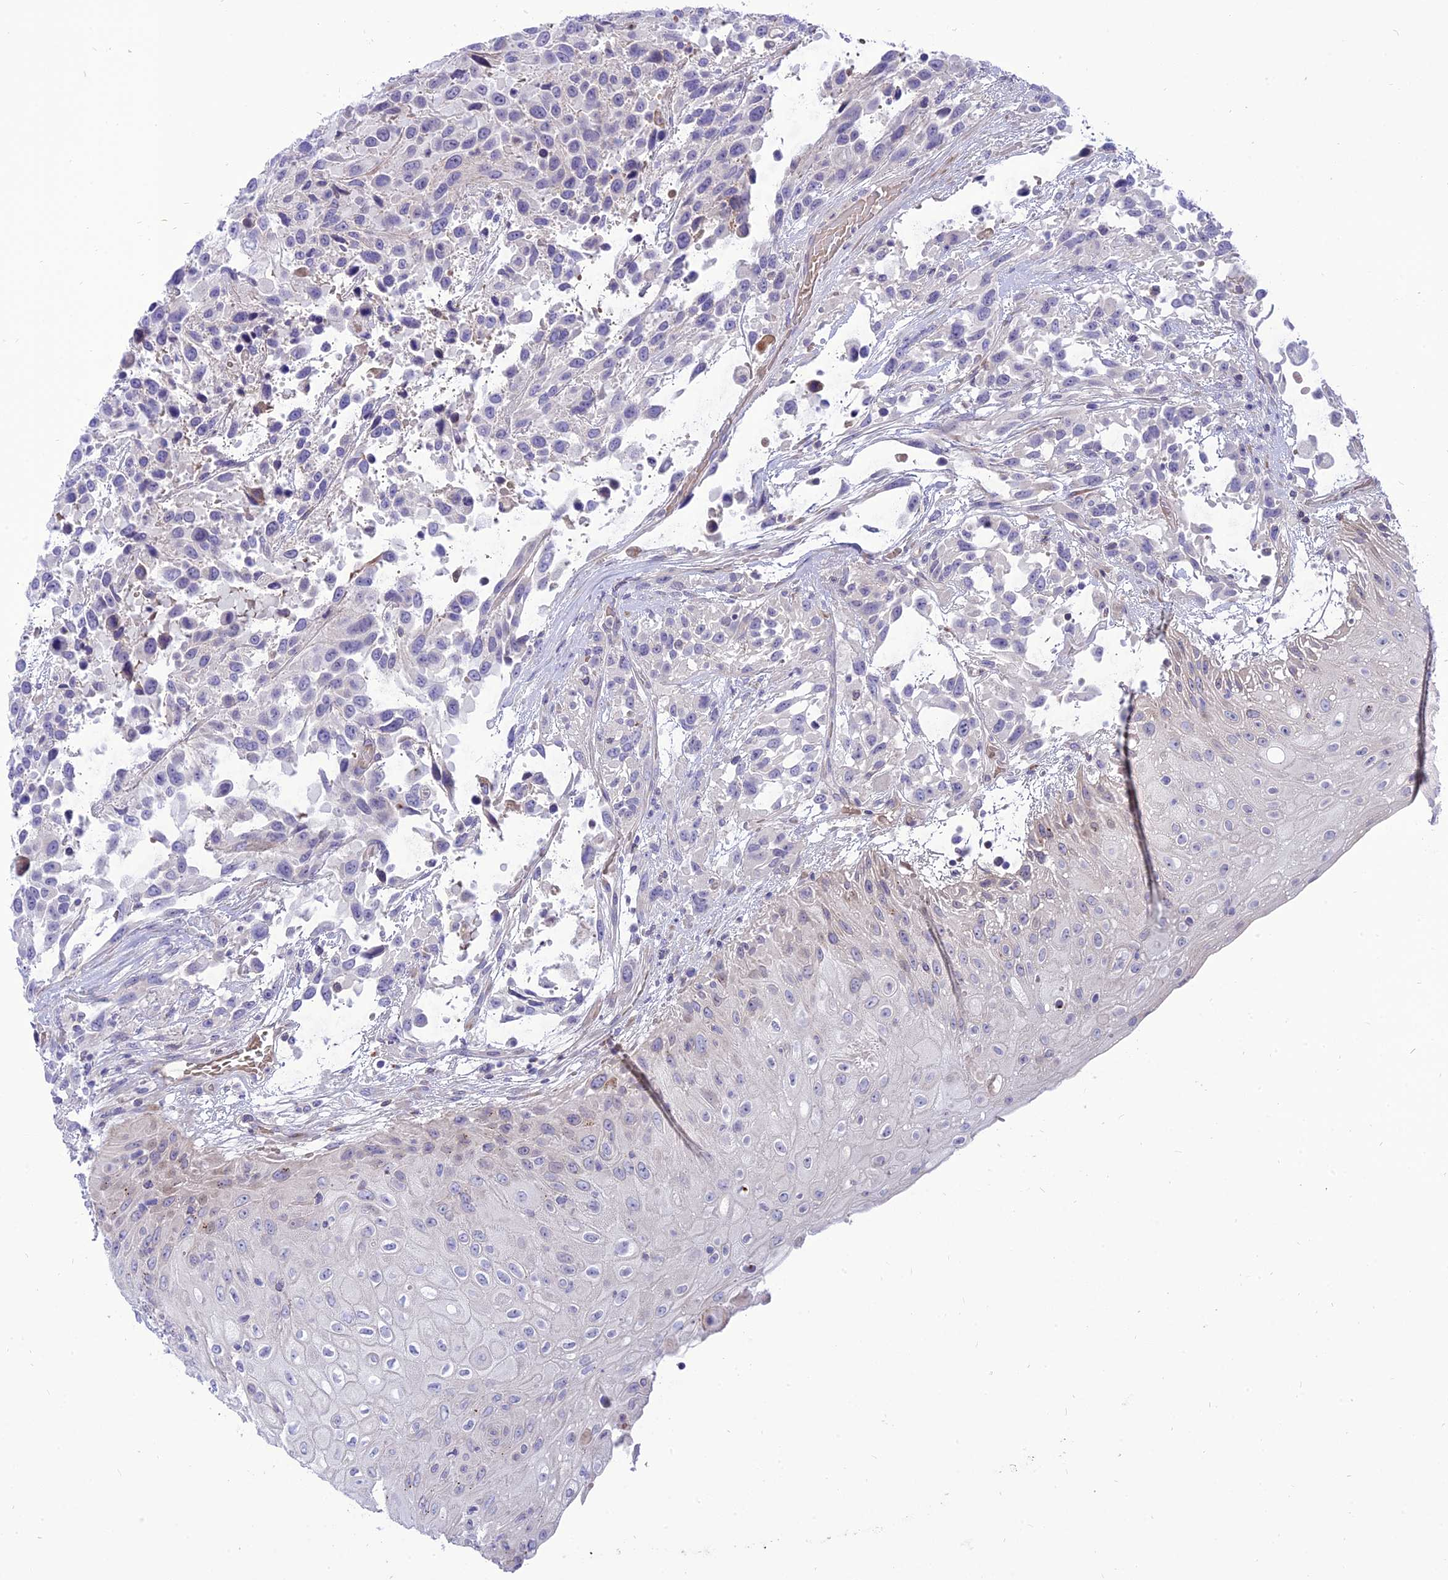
{"staining": {"intensity": "negative", "quantity": "none", "location": "none"}, "tissue": "urothelial cancer", "cell_type": "Tumor cells", "image_type": "cancer", "snomed": [{"axis": "morphology", "description": "Urothelial carcinoma, High grade"}, {"axis": "topography", "description": "Urinary bladder"}], "caption": "Immunohistochemical staining of human urothelial cancer reveals no significant expression in tumor cells.", "gene": "MBD3L1", "patient": {"sex": "female", "age": 70}}